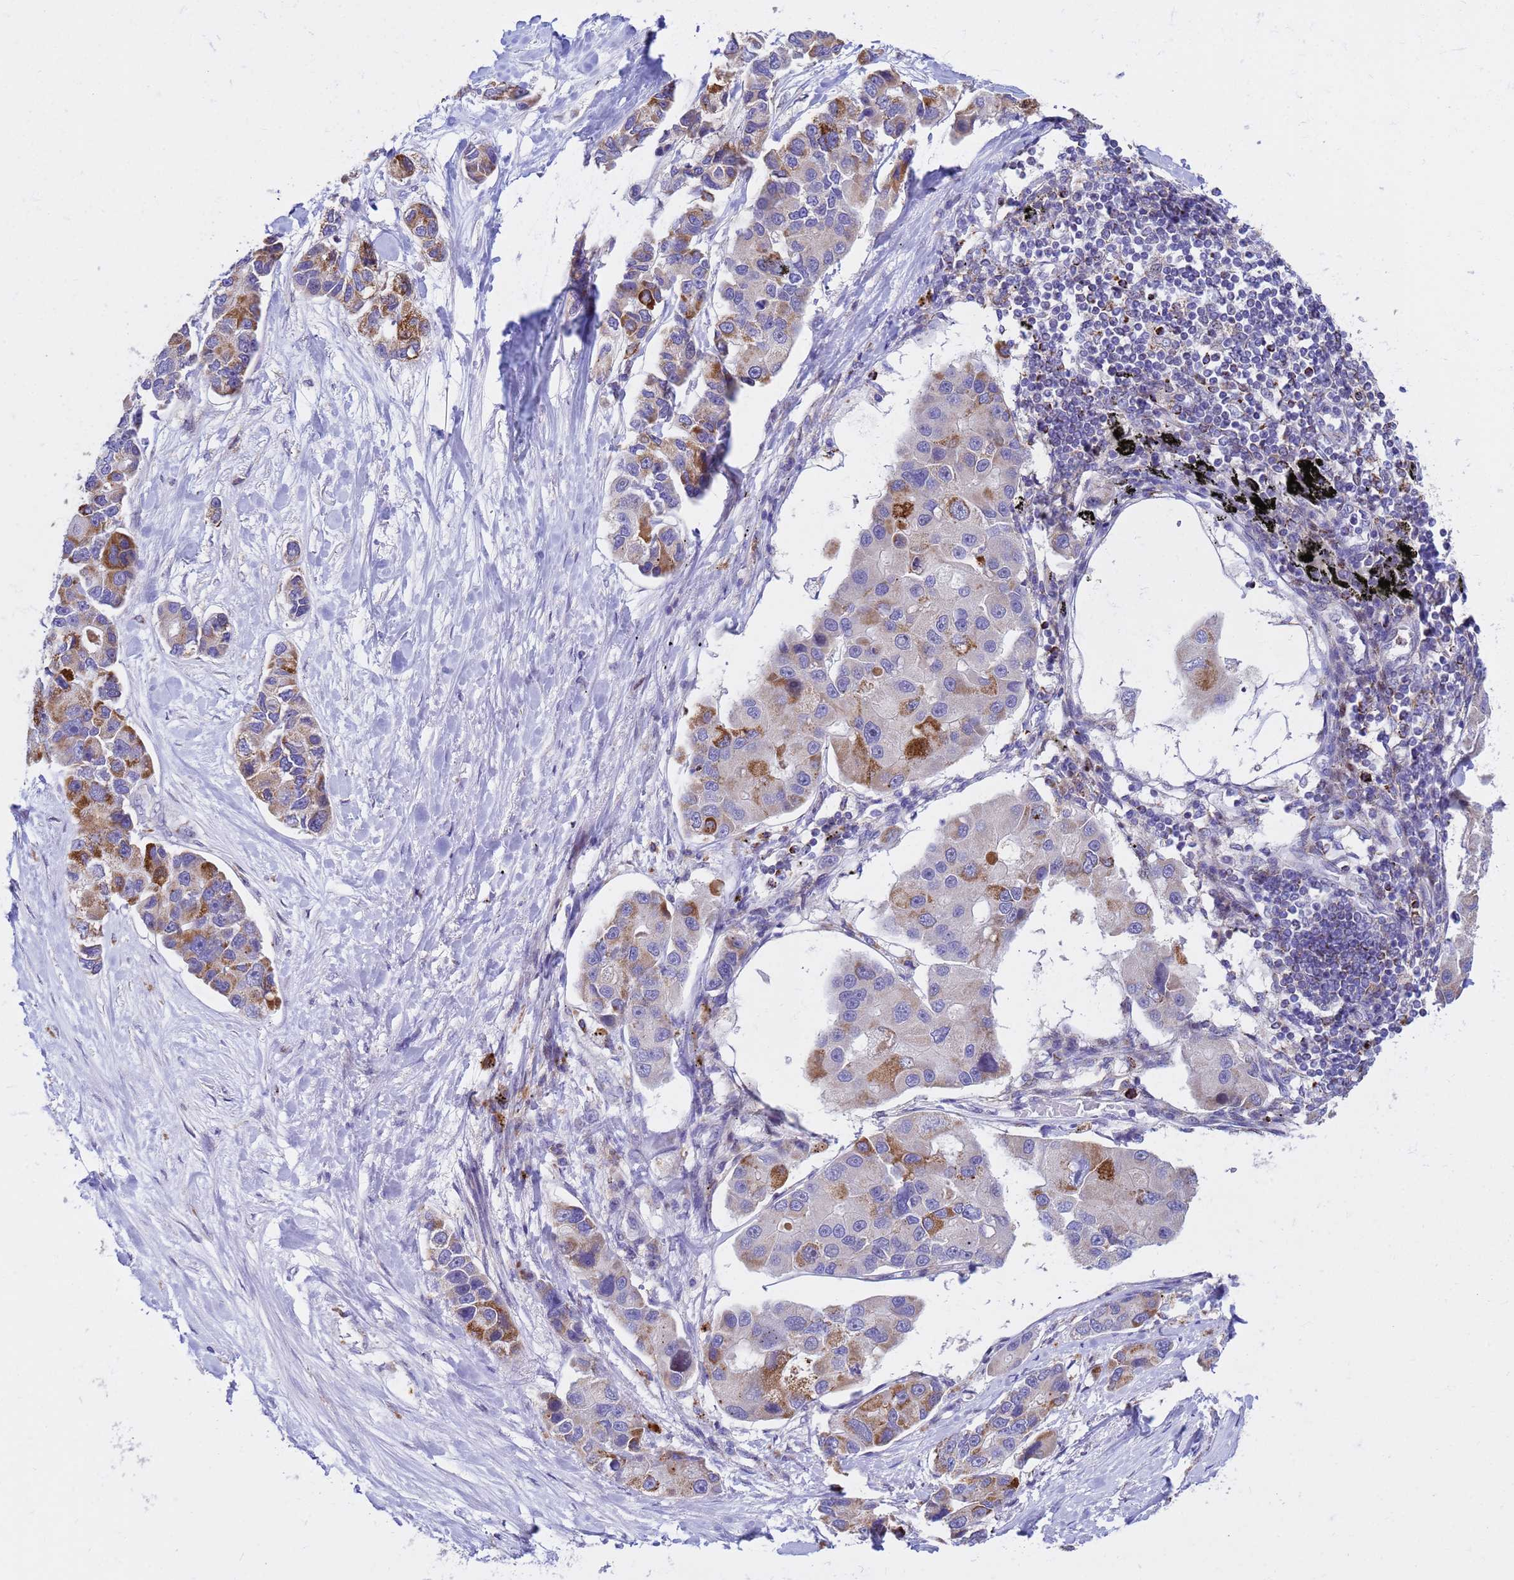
{"staining": {"intensity": "moderate", "quantity": "25%-75%", "location": "cytoplasmic/membranous"}, "tissue": "lung cancer", "cell_type": "Tumor cells", "image_type": "cancer", "snomed": [{"axis": "morphology", "description": "Adenocarcinoma, NOS"}, {"axis": "topography", "description": "Lung"}], "caption": "This is an image of IHC staining of lung cancer (adenocarcinoma), which shows moderate positivity in the cytoplasmic/membranous of tumor cells.", "gene": "TUBGCP3", "patient": {"sex": "female", "age": 54}}